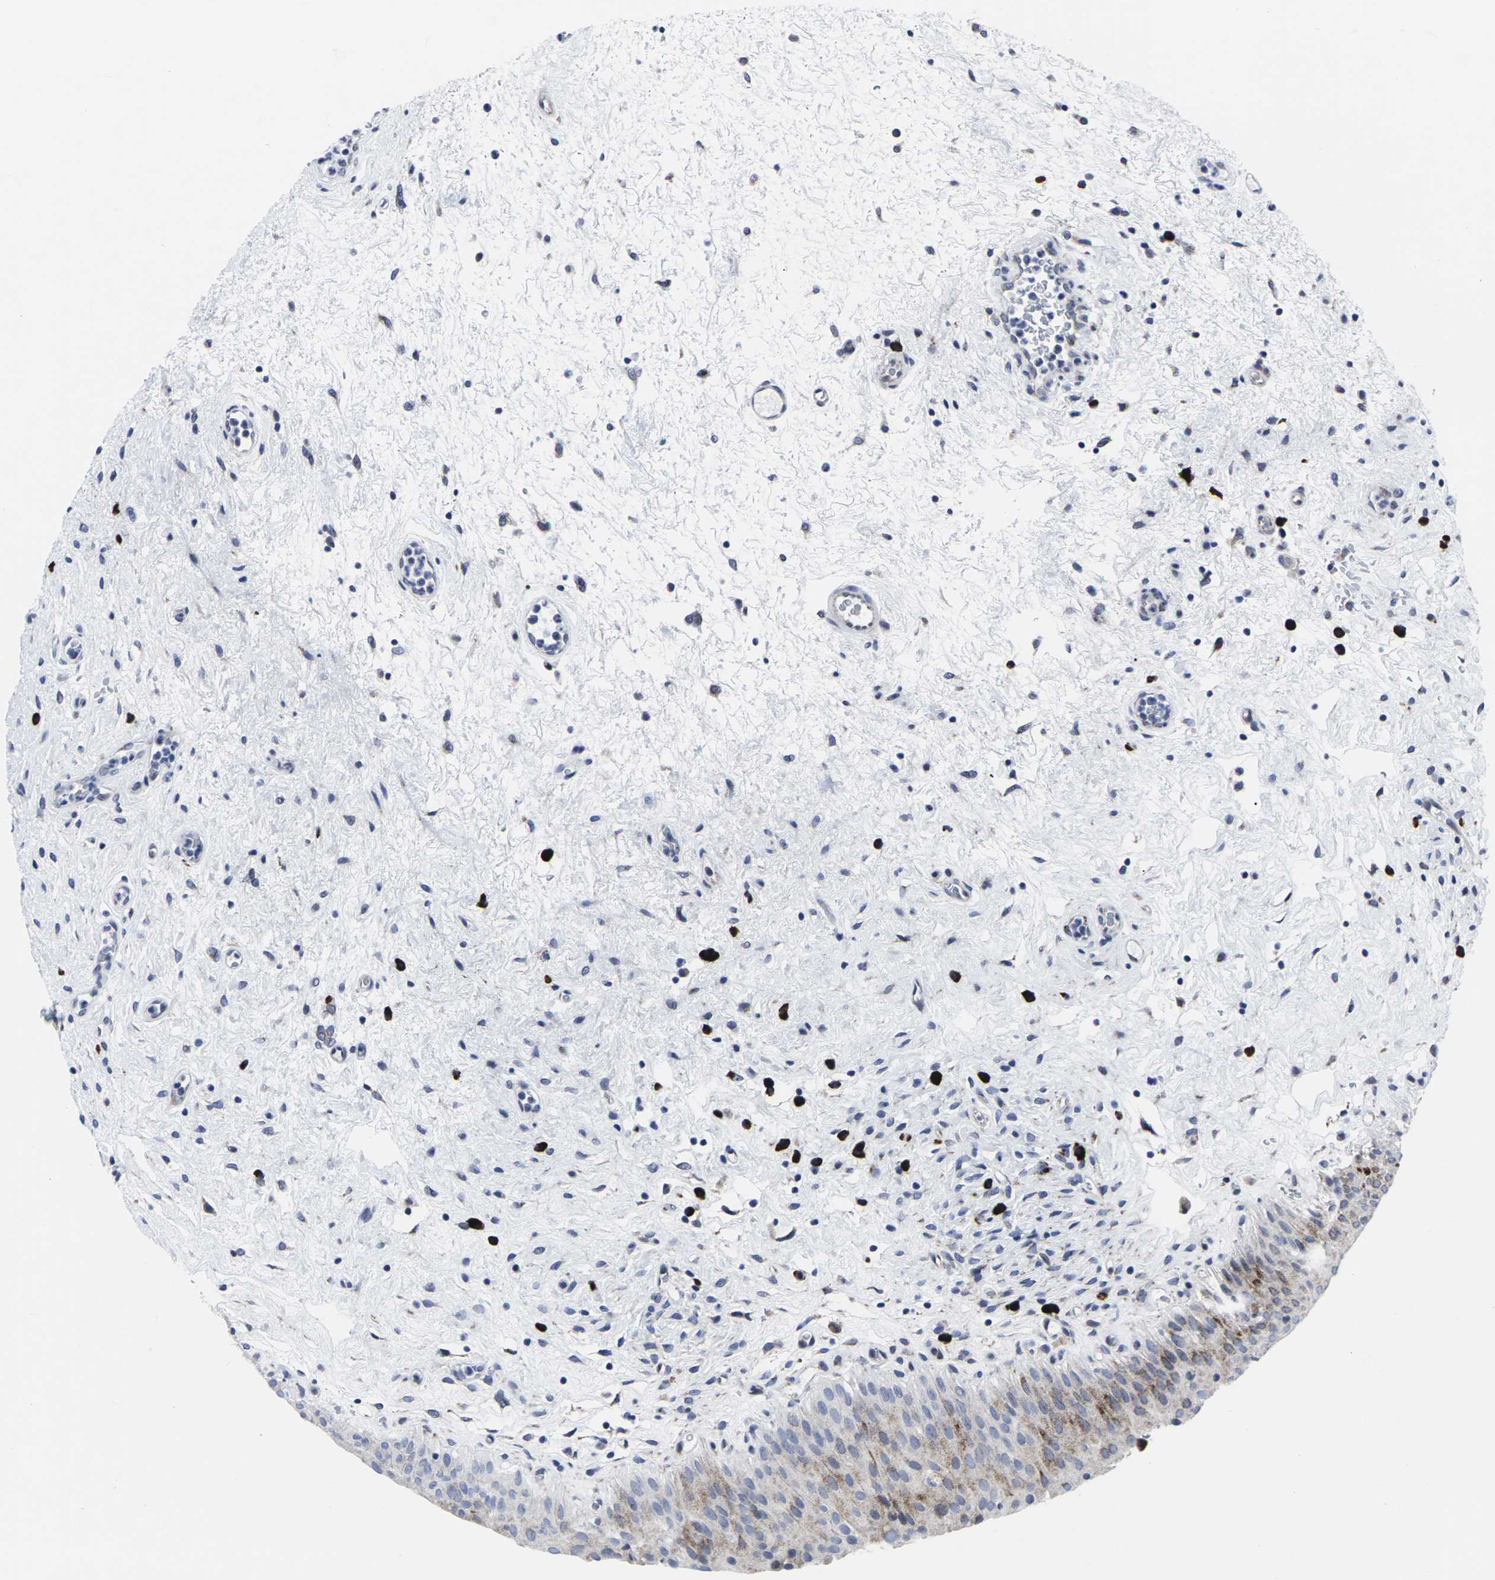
{"staining": {"intensity": "moderate", "quantity": "25%-75%", "location": "cytoplasmic/membranous"}, "tissue": "urinary bladder", "cell_type": "Urothelial cells", "image_type": "normal", "snomed": [{"axis": "morphology", "description": "Normal tissue, NOS"}, {"axis": "topography", "description": "Urinary bladder"}], "caption": "Normal urinary bladder was stained to show a protein in brown. There is medium levels of moderate cytoplasmic/membranous expression in about 25%-75% of urothelial cells. (brown staining indicates protein expression, while blue staining denotes nuclei).", "gene": "RPN1", "patient": {"sex": "male", "age": 46}}